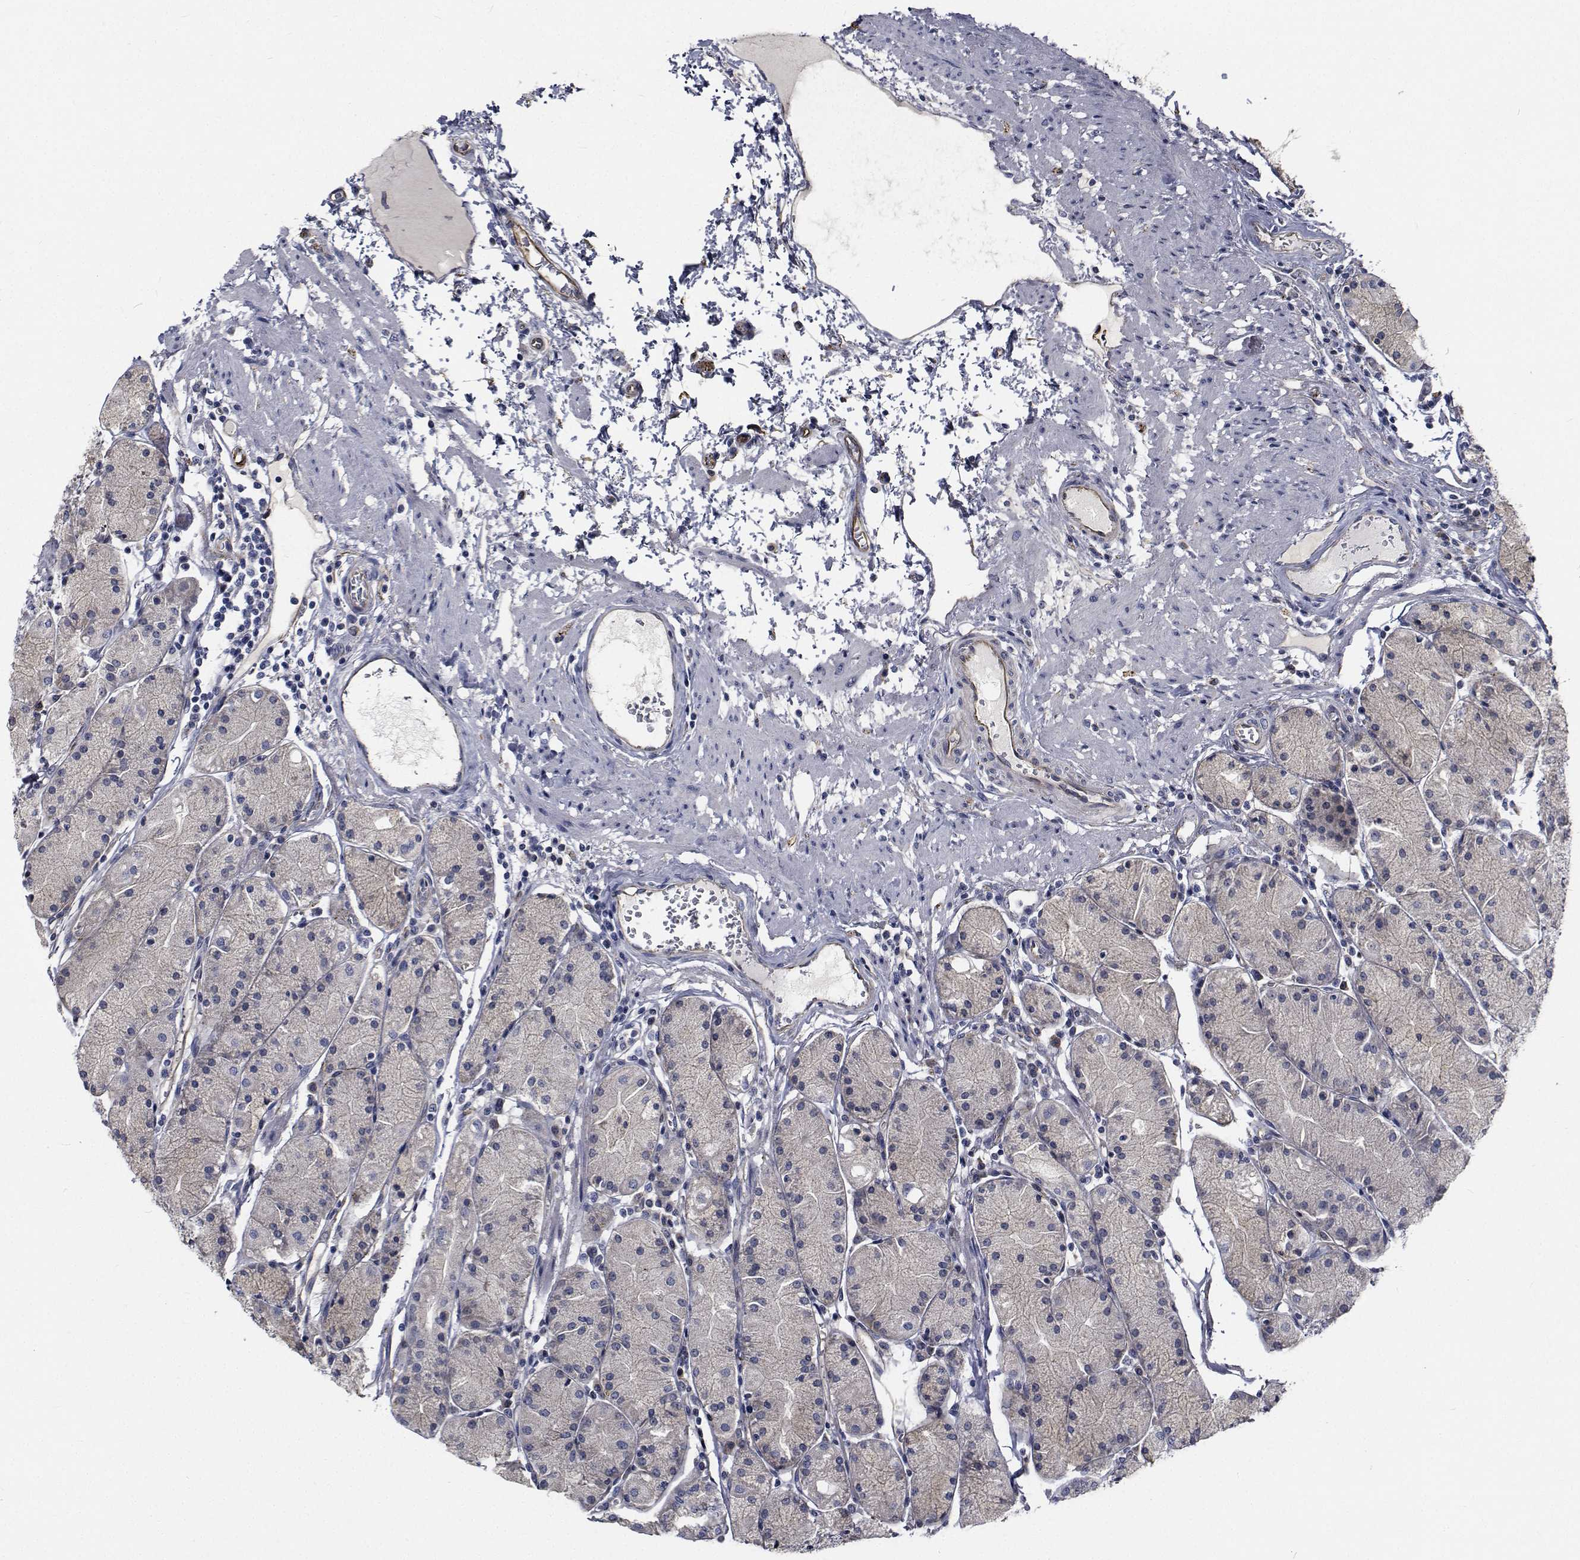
{"staining": {"intensity": "weak", "quantity": "<25%", "location": "cytoplasmic/membranous"}, "tissue": "stomach", "cell_type": "Glandular cells", "image_type": "normal", "snomed": [{"axis": "morphology", "description": "Normal tissue, NOS"}, {"axis": "topography", "description": "Stomach, upper"}], "caption": "Image shows no significant protein expression in glandular cells of benign stomach.", "gene": "TTBK1", "patient": {"sex": "male", "age": 69}}